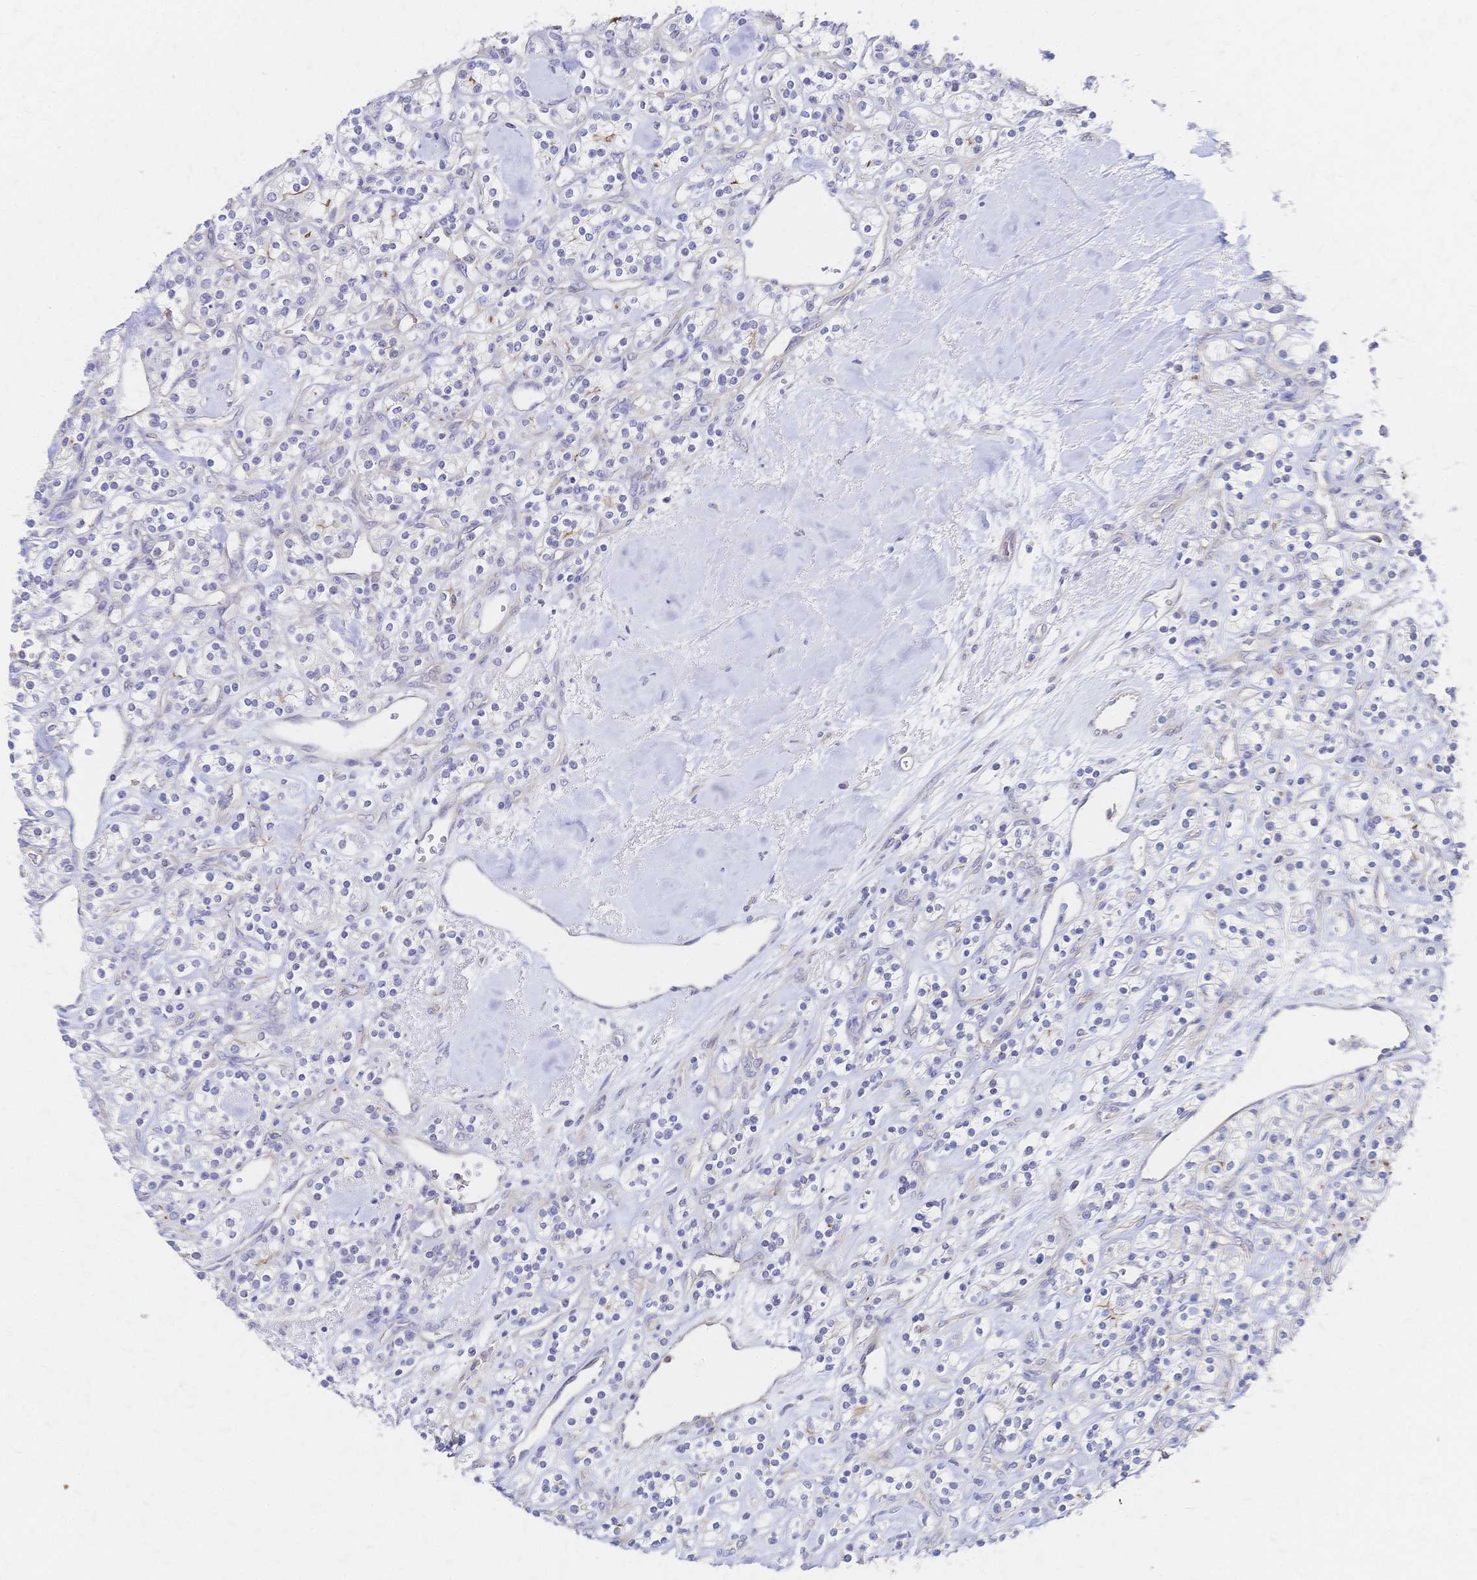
{"staining": {"intensity": "negative", "quantity": "none", "location": "none"}, "tissue": "renal cancer", "cell_type": "Tumor cells", "image_type": "cancer", "snomed": [{"axis": "morphology", "description": "Adenocarcinoma, NOS"}, {"axis": "topography", "description": "Kidney"}], "caption": "Immunohistochemistry of renal adenocarcinoma reveals no positivity in tumor cells. The staining was performed using DAB (3,3'-diaminobenzidine) to visualize the protein expression in brown, while the nuclei were stained in blue with hematoxylin (Magnification: 20x).", "gene": "SLC5A1", "patient": {"sex": "male", "age": 77}}